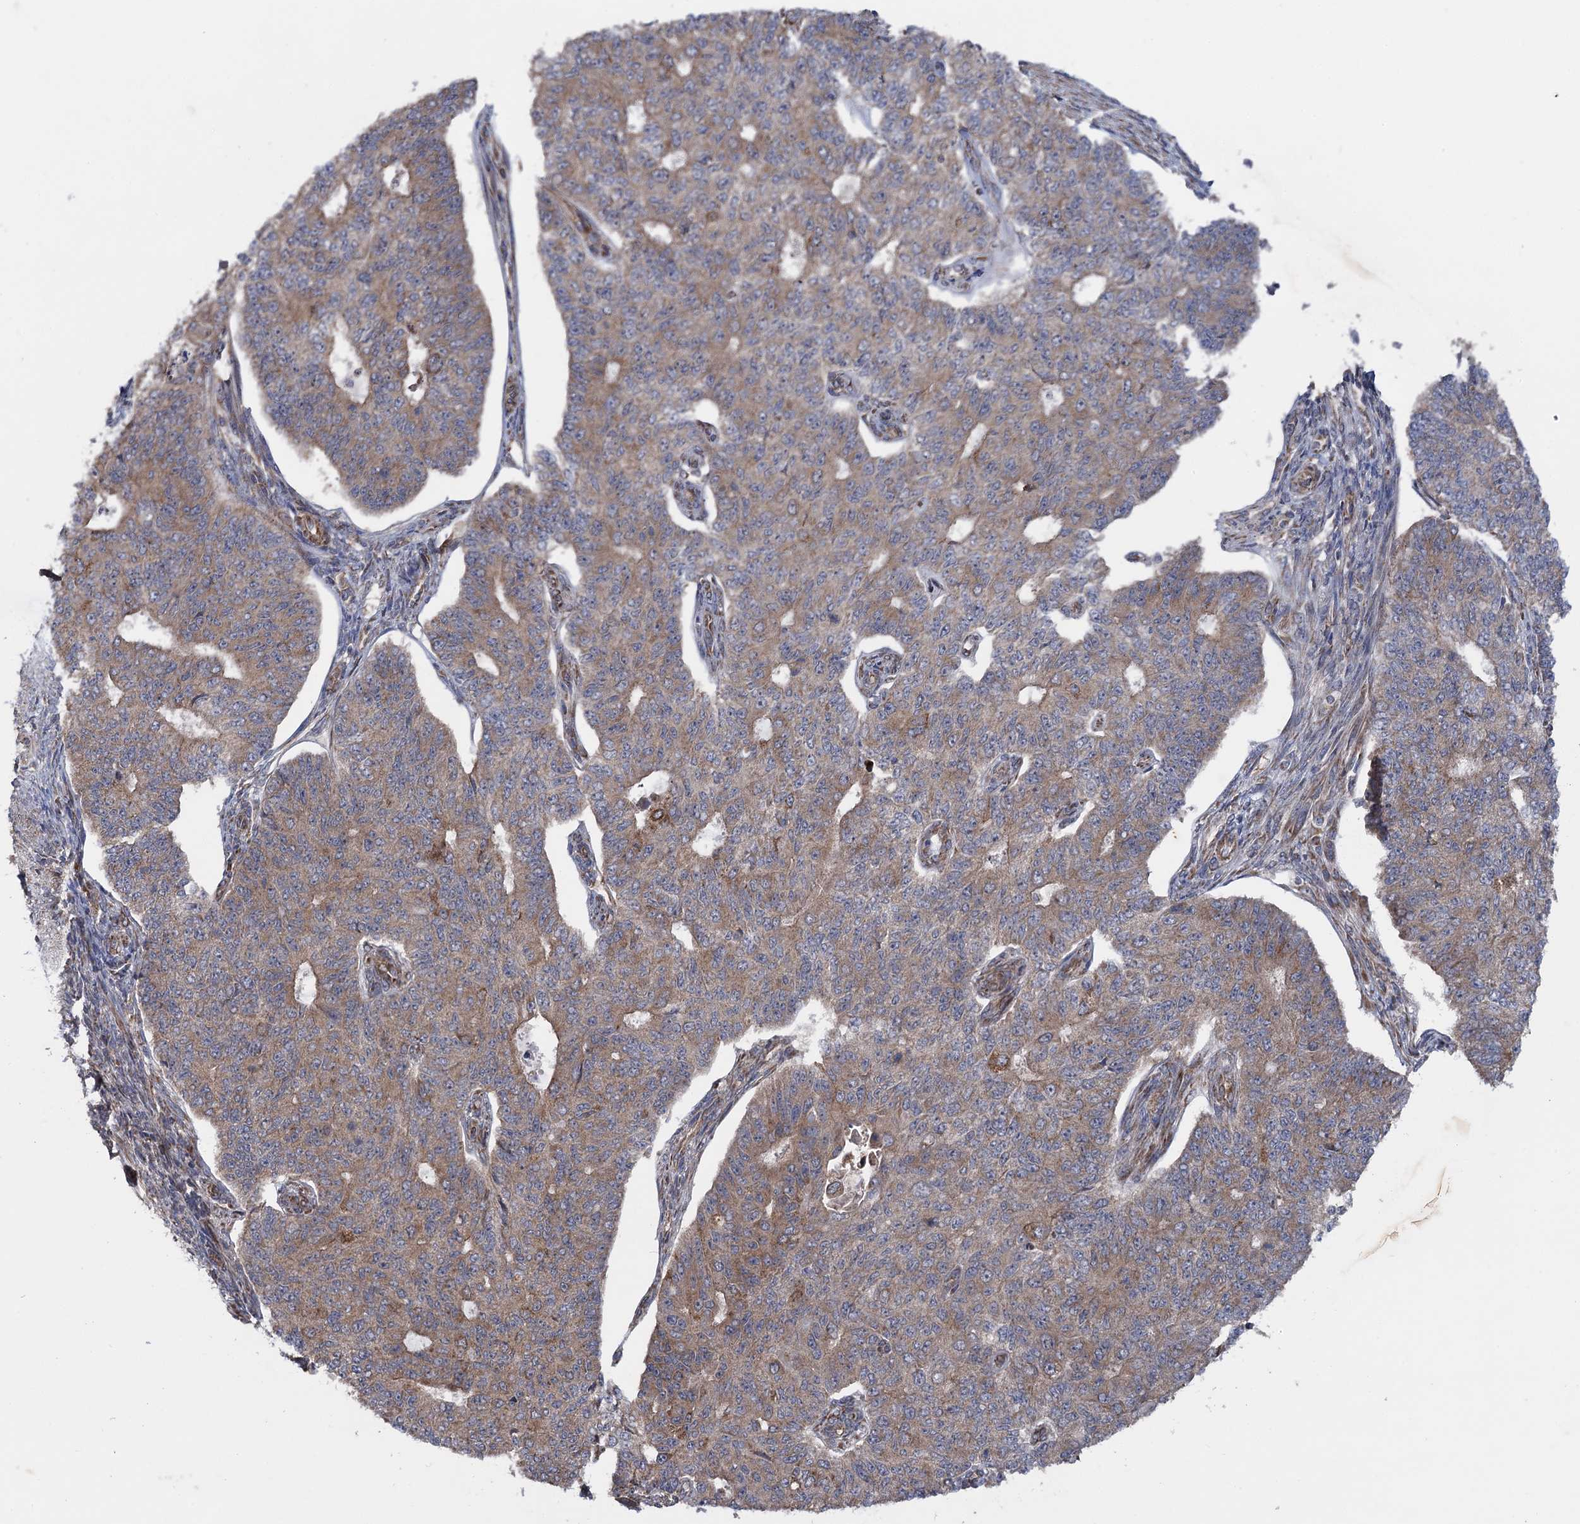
{"staining": {"intensity": "weak", "quantity": ">75%", "location": "cytoplasmic/membranous"}, "tissue": "endometrial cancer", "cell_type": "Tumor cells", "image_type": "cancer", "snomed": [{"axis": "morphology", "description": "Adenocarcinoma, NOS"}, {"axis": "topography", "description": "Endometrium"}], "caption": "Human endometrial cancer (adenocarcinoma) stained for a protein (brown) demonstrates weak cytoplasmic/membranous positive staining in approximately >75% of tumor cells.", "gene": "HAUS1", "patient": {"sex": "female", "age": 32}}